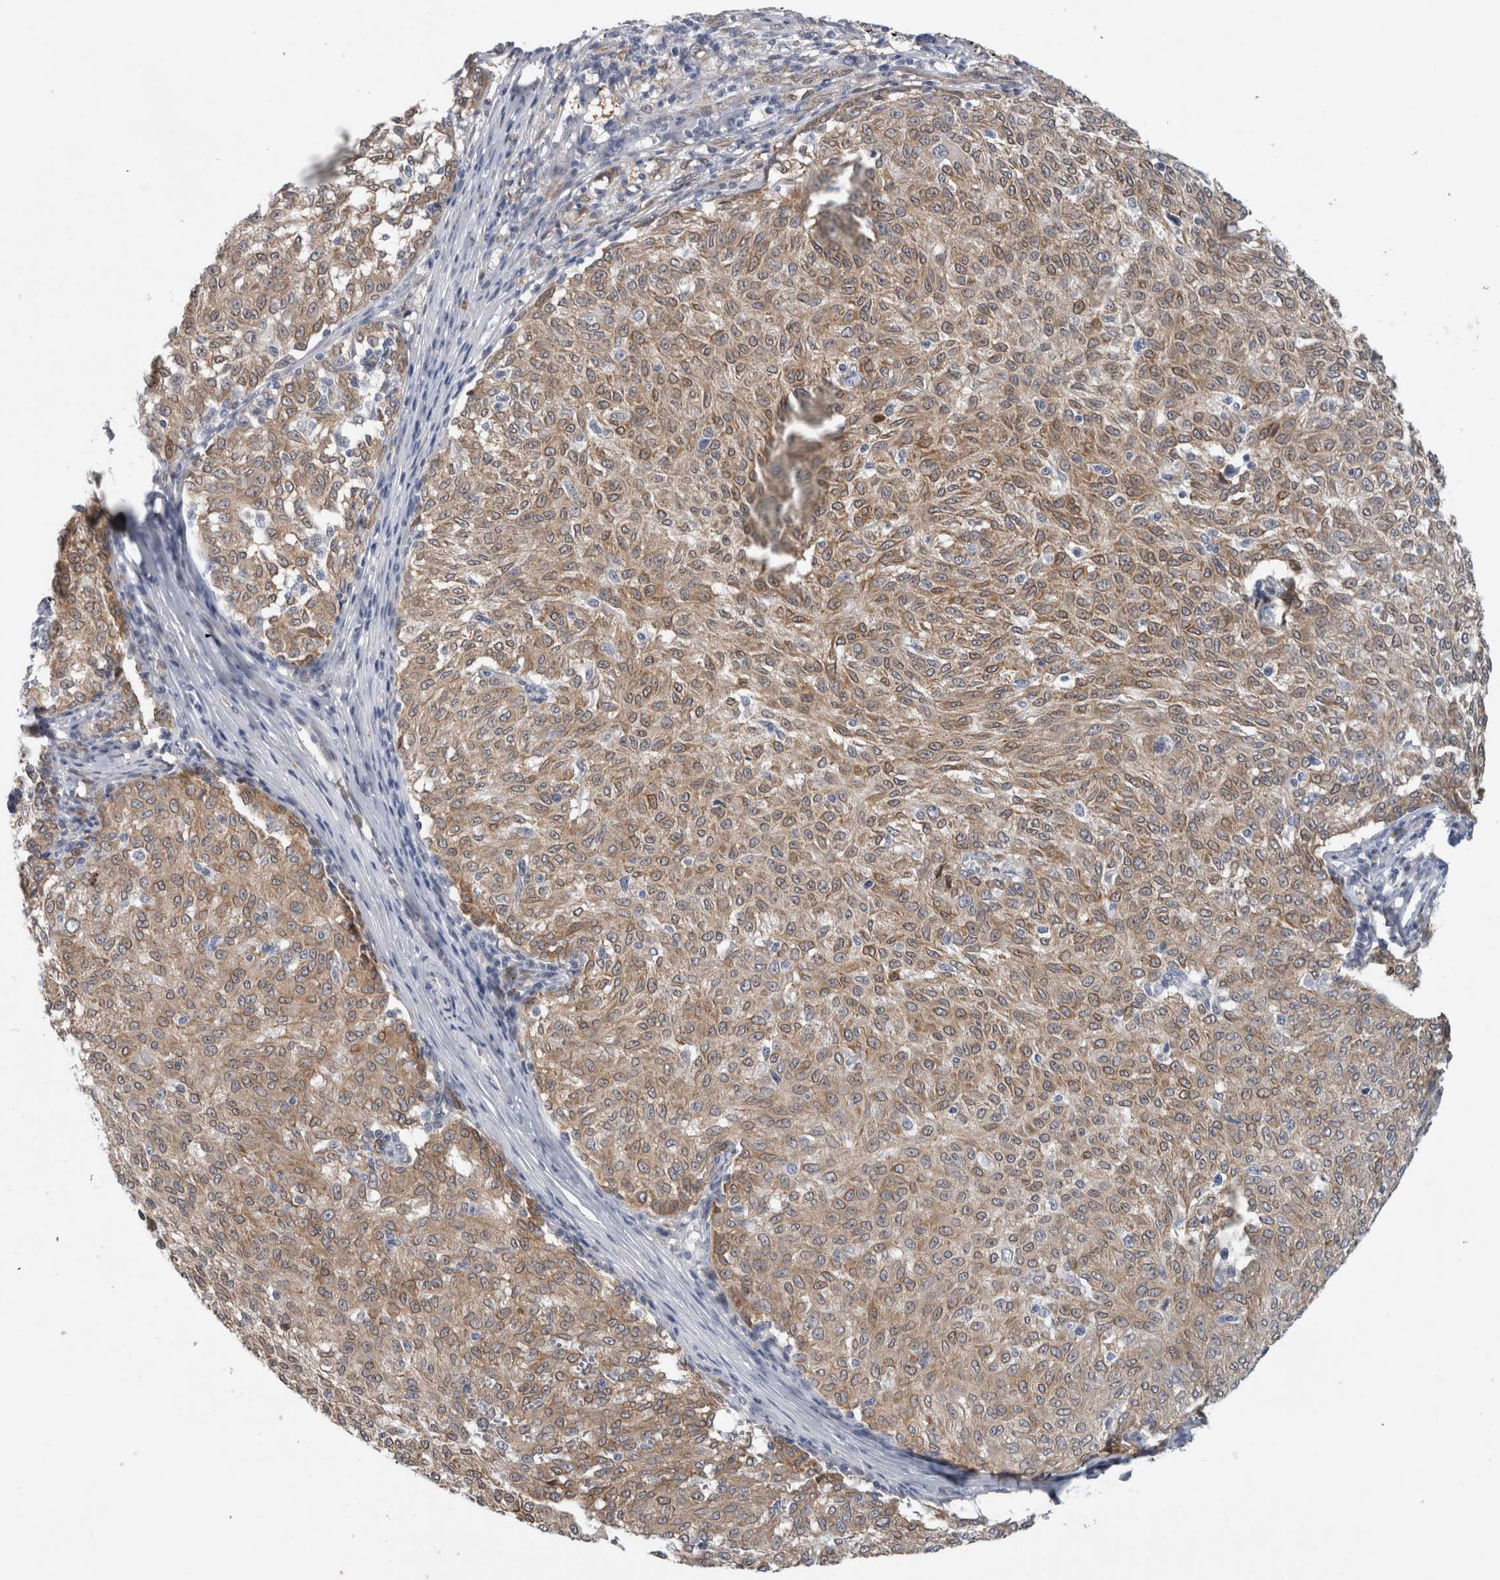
{"staining": {"intensity": "moderate", "quantity": ">75%", "location": "cytoplasmic/membranous"}, "tissue": "melanoma", "cell_type": "Tumor cells", "image_type": "cancer", "snomed": [{"axis": "morphology", "description": "Malignant melanoma, NOS"}, {"axis": "topography", "description": "Skin"}], "caption": "A histopathology image of melanoma stained for a protein shows moderate cytoplasmic/membranous brown staining in tumor cells. The staining was performed using DAB to visualize the protein expression in brown, while the nuclei were stained in blue with hematoxylin (Magnification: 20x).", "gene": "PRXL2A", "patient": {"sex": "female", "age": 72}}